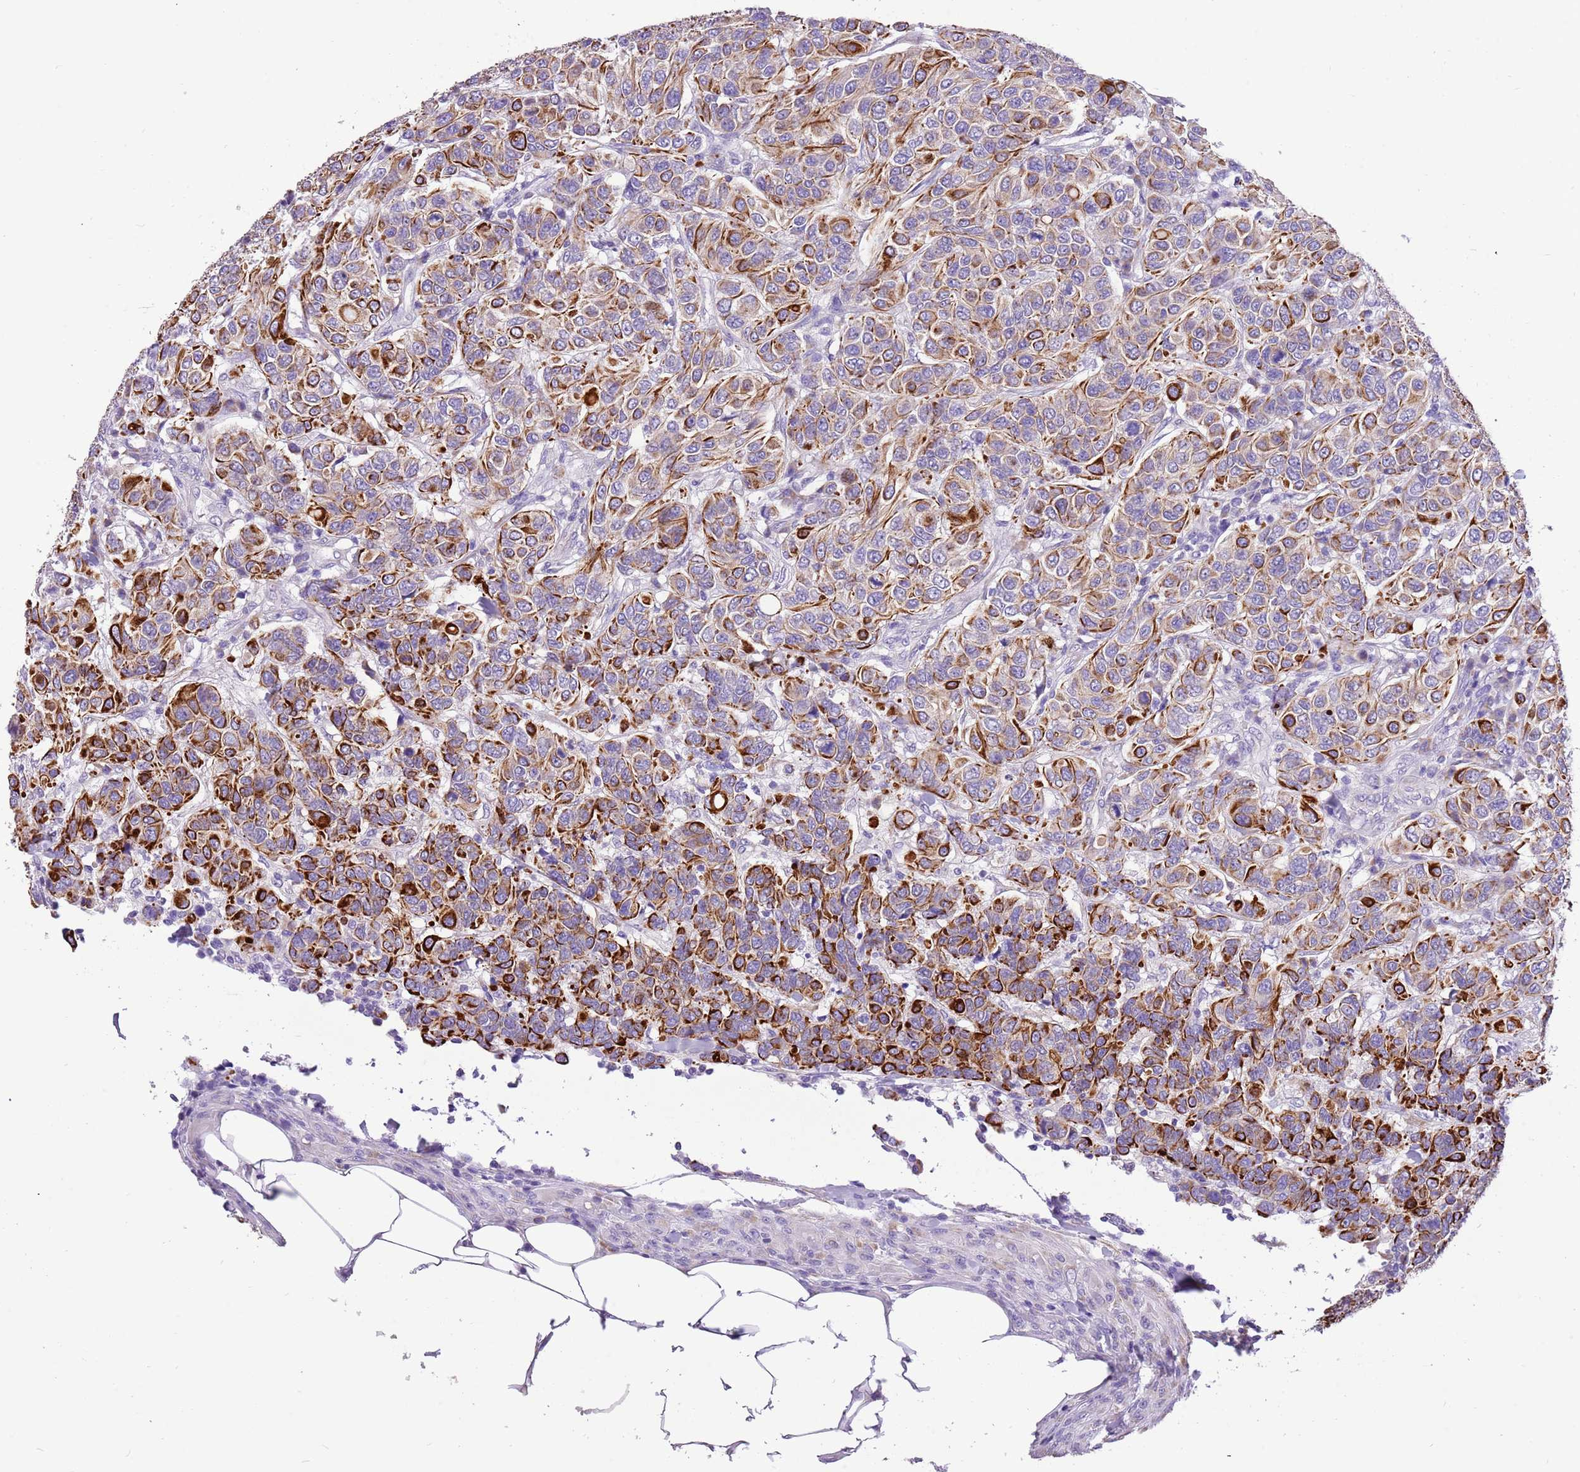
{"staining": {"intensity": "strong", "quantity": ">75%", "location": "cytoplasmic/membranous"}, "tissue": "breast cancer", "cell_type": "Tumor cells", "image_type": "cancer", "snomed": [{"axis": "morphology", "description": "Duct carcinoma"}, {"axis": "topography", "description": "Breast"}], "caption": "The micrograph exhibits immunohistochemical staining of breast cancer. There is strong cytoplasmic/membranous staining is present in approximately >75% of tumor cells.", "gene": "R3HDM4", "patient": {"sex": "female", "age": 55}}